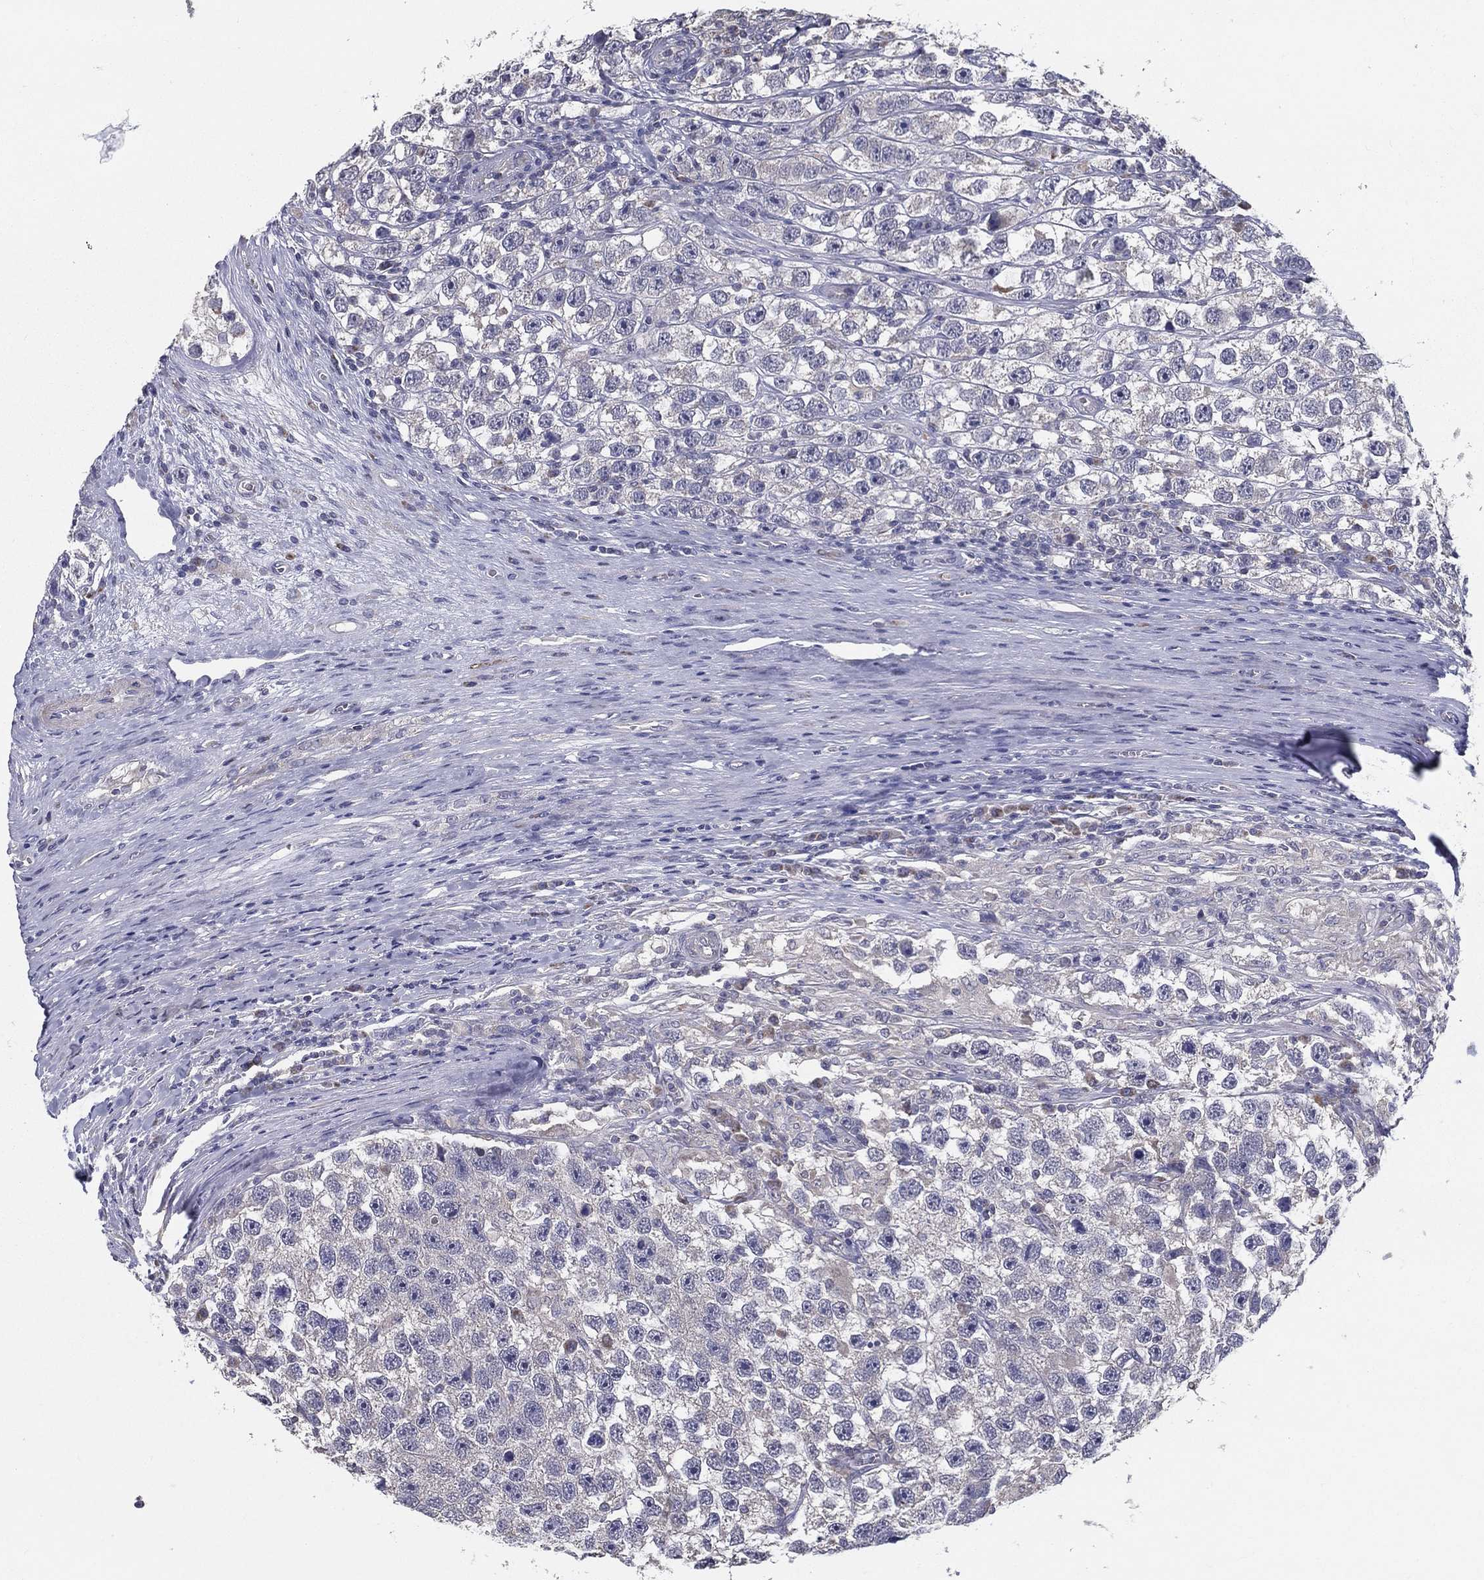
{"staining": {"intensity": "negative", "quantity": "none", "location": "none"}, "tissue": "testis cancer", "cell_type": "Tumor cells", "image_type": "cancer", "snomed": [{"axis": "morphology", "description": "Seminoma, NOS"}, {"axis": "topography", "description": "Testis"}], "caption": "Immunohistochemical staining of testis seminoma demonstrates no significant staining in tumor cells. The staining was performed using DAB (3,3'-diaminobenzidine) to visualize the protein expression in brown, while the nuclei were stained in blue with hematoxylin (Magnification: 20x).", "gene": "PCSK1", "patient": {"sex": "male", "age": 26}}